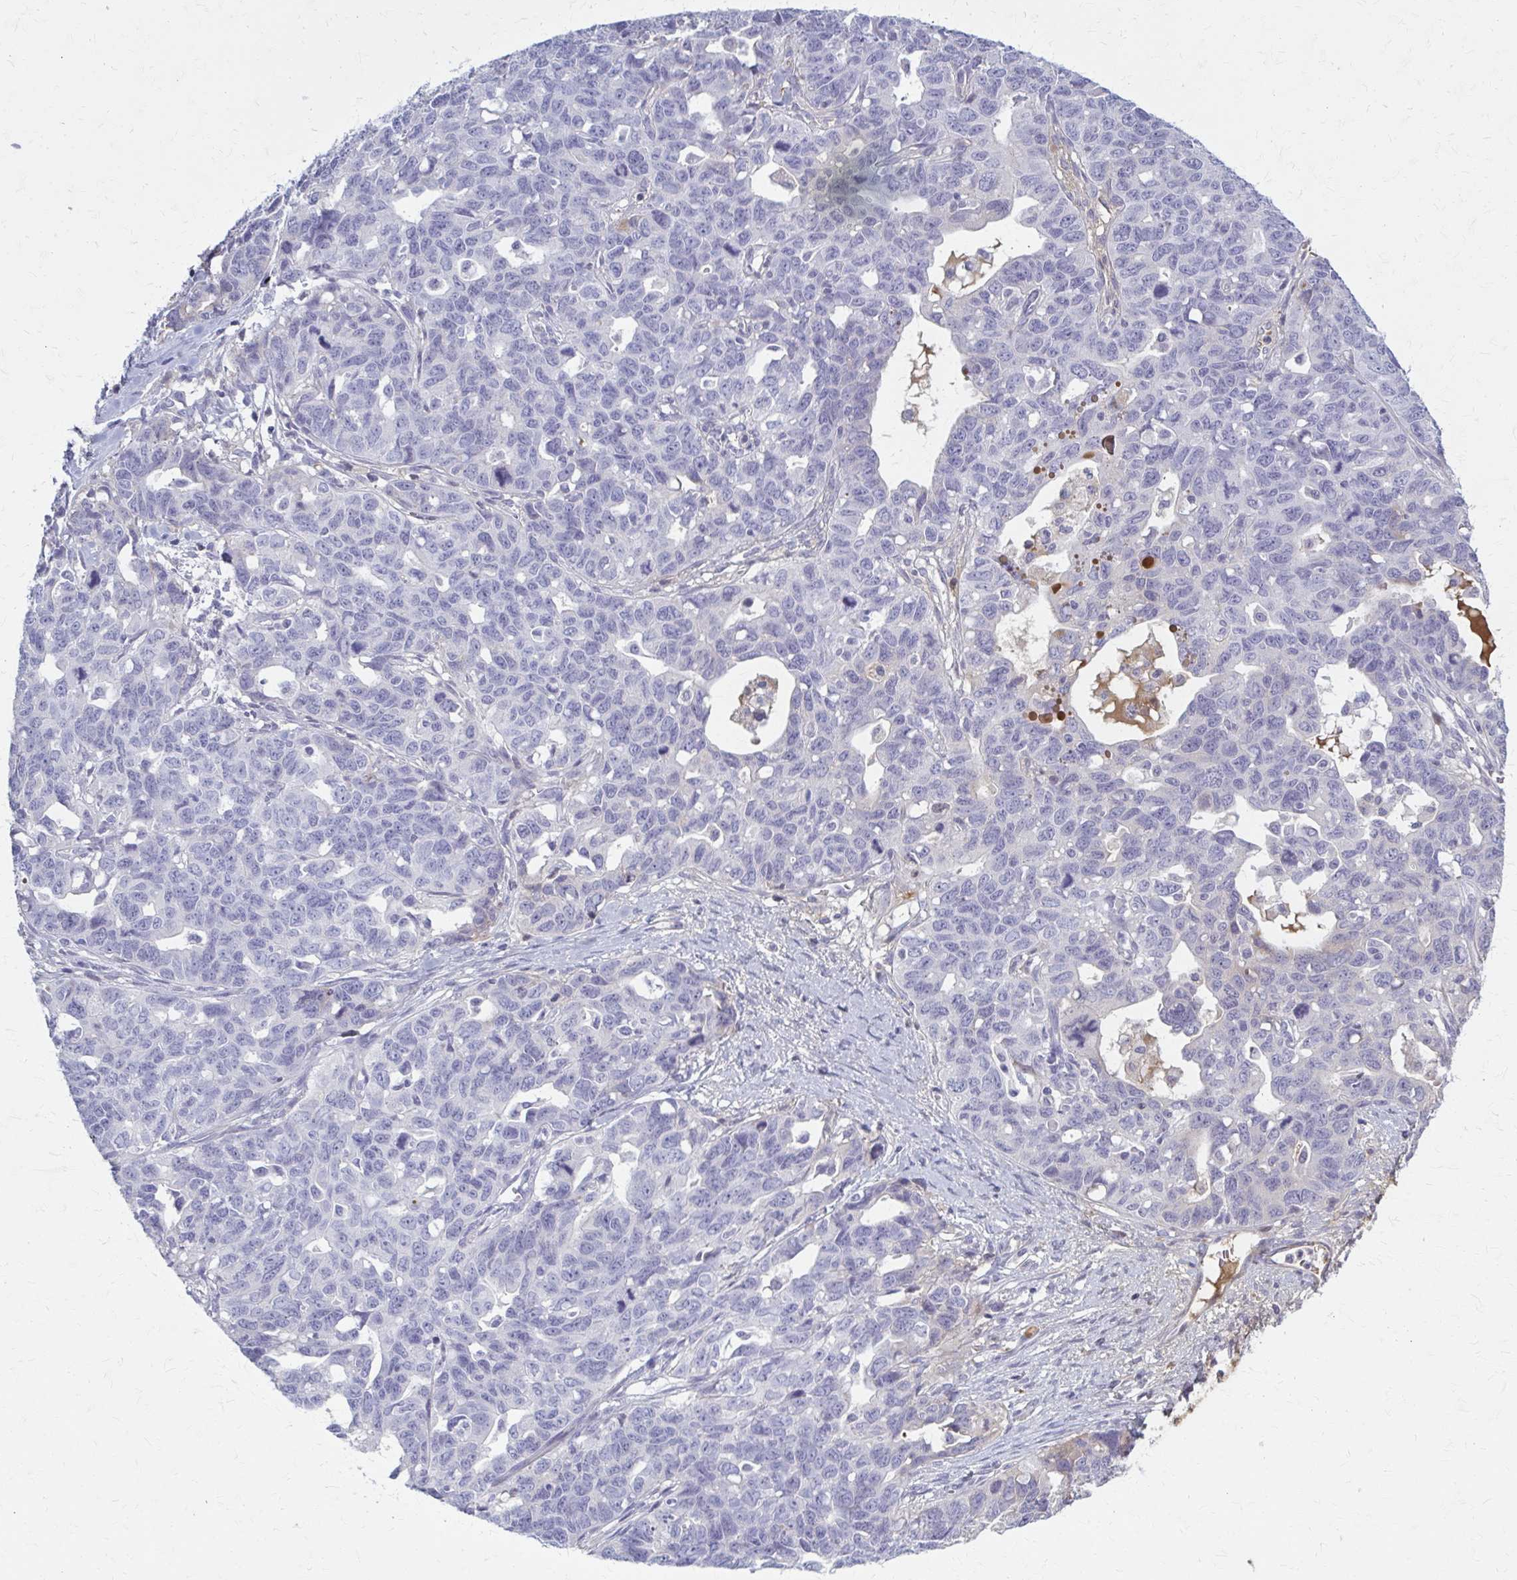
{"staining": {"intensity": "weak", "quantity": "<25%", "location": "cytoplasmic/membranous"}, "tissue": "ovarian cancer", "cell_type": "Tumor cells", "image_type": "cancer", "snomed": [{"axis": "morphology", "description": "Cystadenocarcinoma, serous, NOS"}, {"axis": "topography", "description": "Ovary"}], "caption": "DAB (3,3'-diaminobenzidine) immunohistochemical staining of human ovarian cancer displays no significant staining in tumor cells.", "gene": "SERPIND1", "patient": {"sex": "female", "age": 69}}